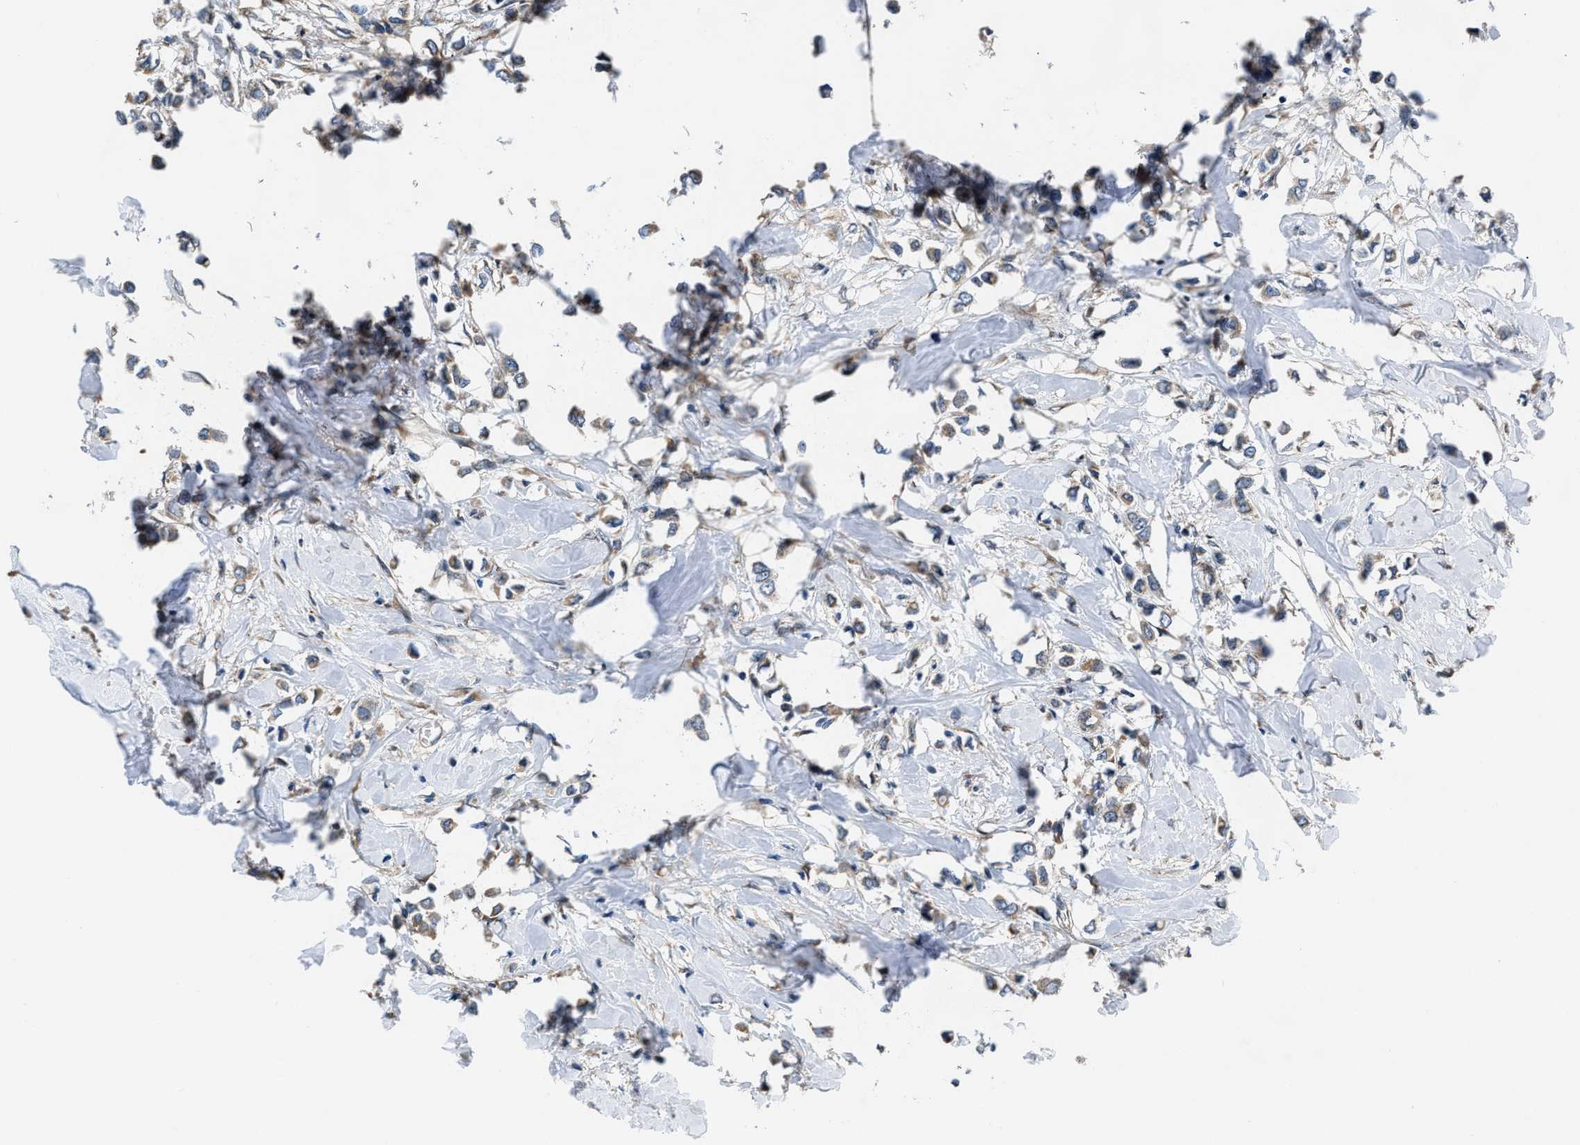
{"staining": {"intensity": "moderate", "quantity": ">75%", "location": "cytoplasmic/membranous"}, "tissue": "breast cancer", "cell_type": "Tumor cells", "image_type": "cancer", "snomed": [{"axis": "morphology", "description": "Lobular carcinoma"}, {"axis": "topography", "description": "Breast"}], "caption": "Lobular carcinoma (breast) stained with a protein marker shows moderate staining in tumor cells.", "gene": "CEP128", "patient": {"sex": "female", "age": 51}}